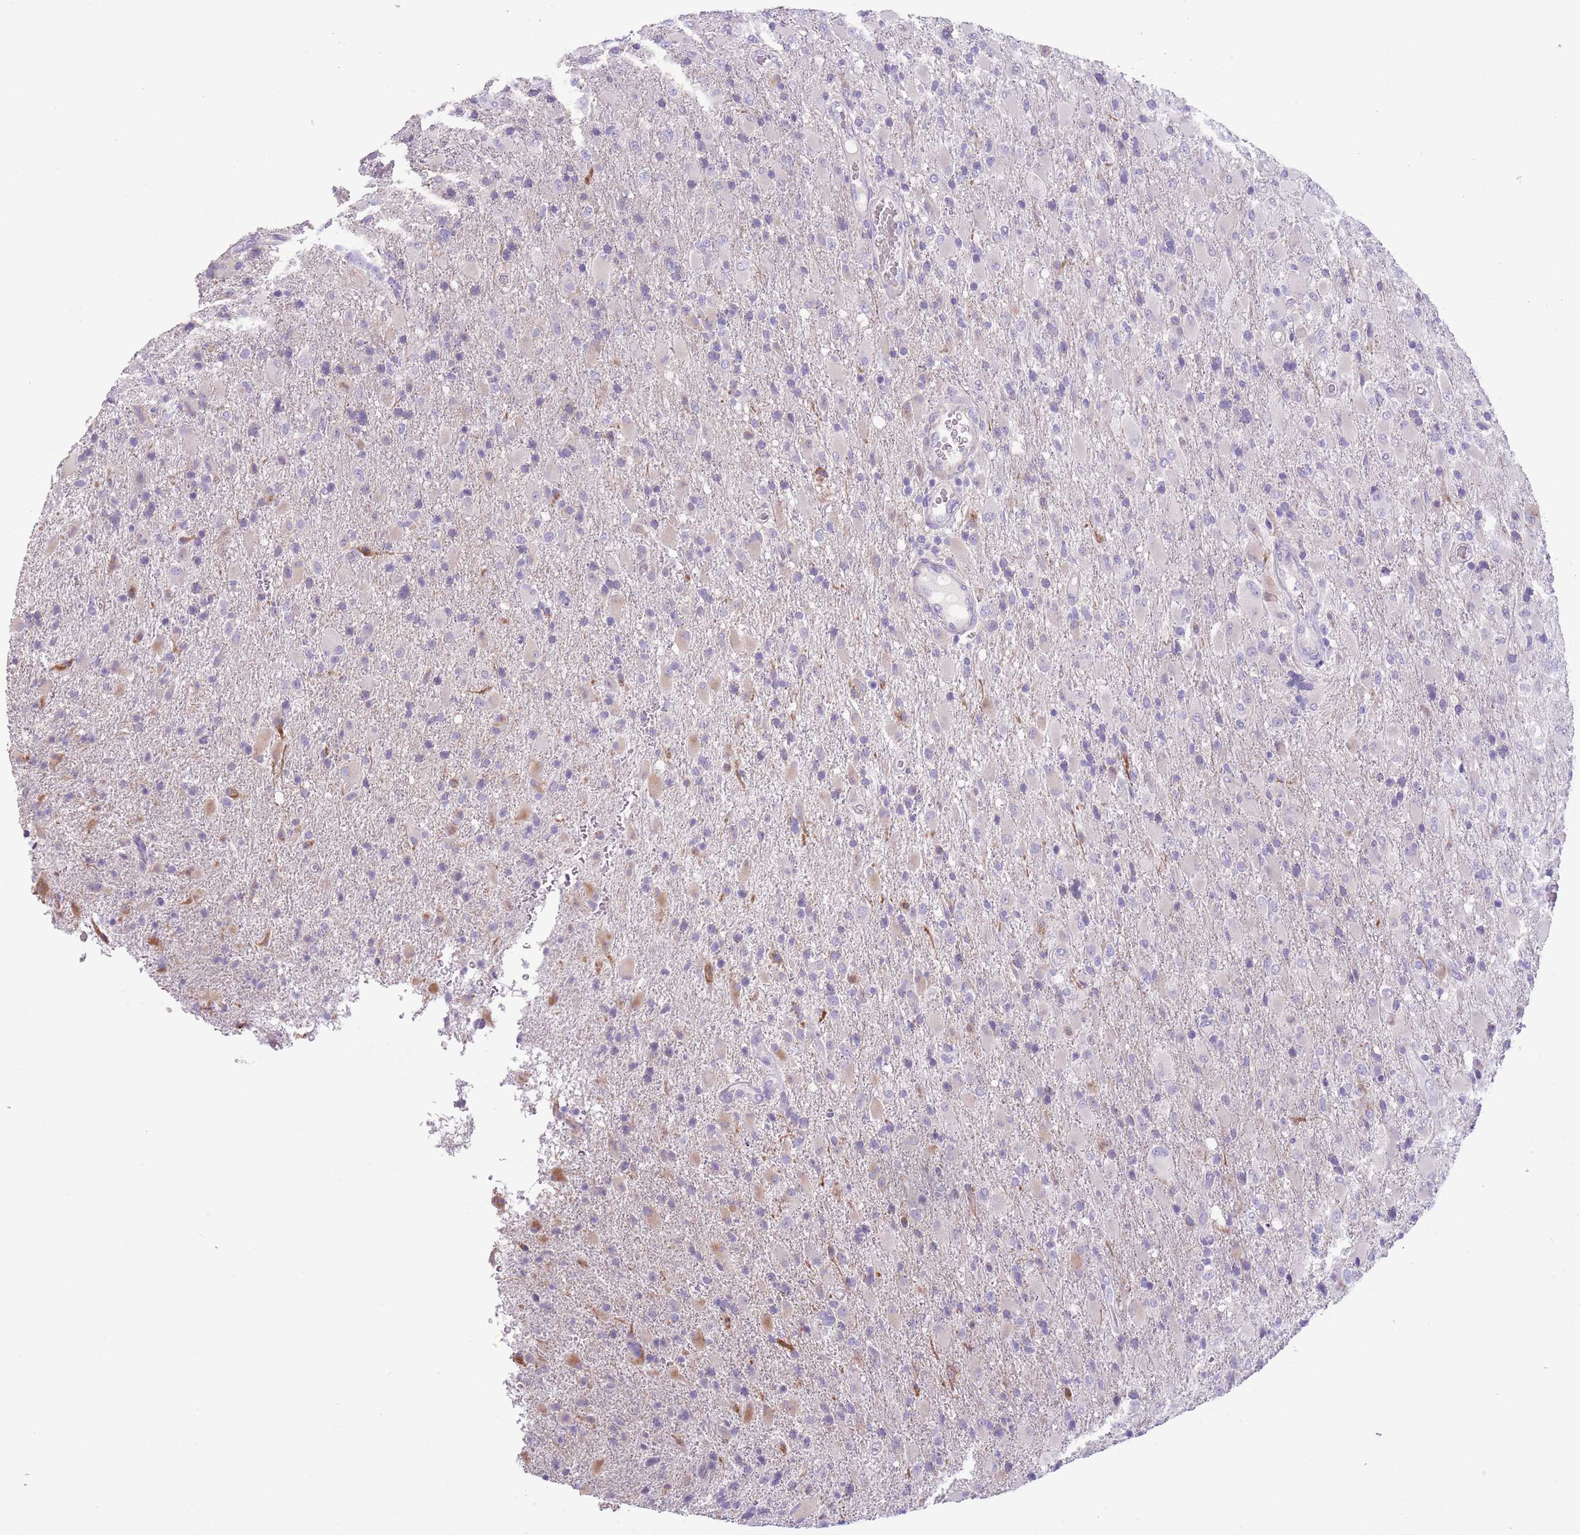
{"staining": {"intensity": "negative", "quantity": "none", "location": "none"}, "tissue": "glioma", "cell_type": "Tumor cells", "image_type": "cancer", "snomed": [{"axis": "morphology", "description": "Glioma, malignant, Low grade"}, {"axis": "topography", "description": "Brain"}], "caption": "Immunohistochemical staining of human malignant glioma (low-grade) exhibits no significant staining in tumor cells. (IHC, brightfield microscopy, high magnification).", "gene": "OR6M1", "patient": {"sex": "male", "age": 65}}